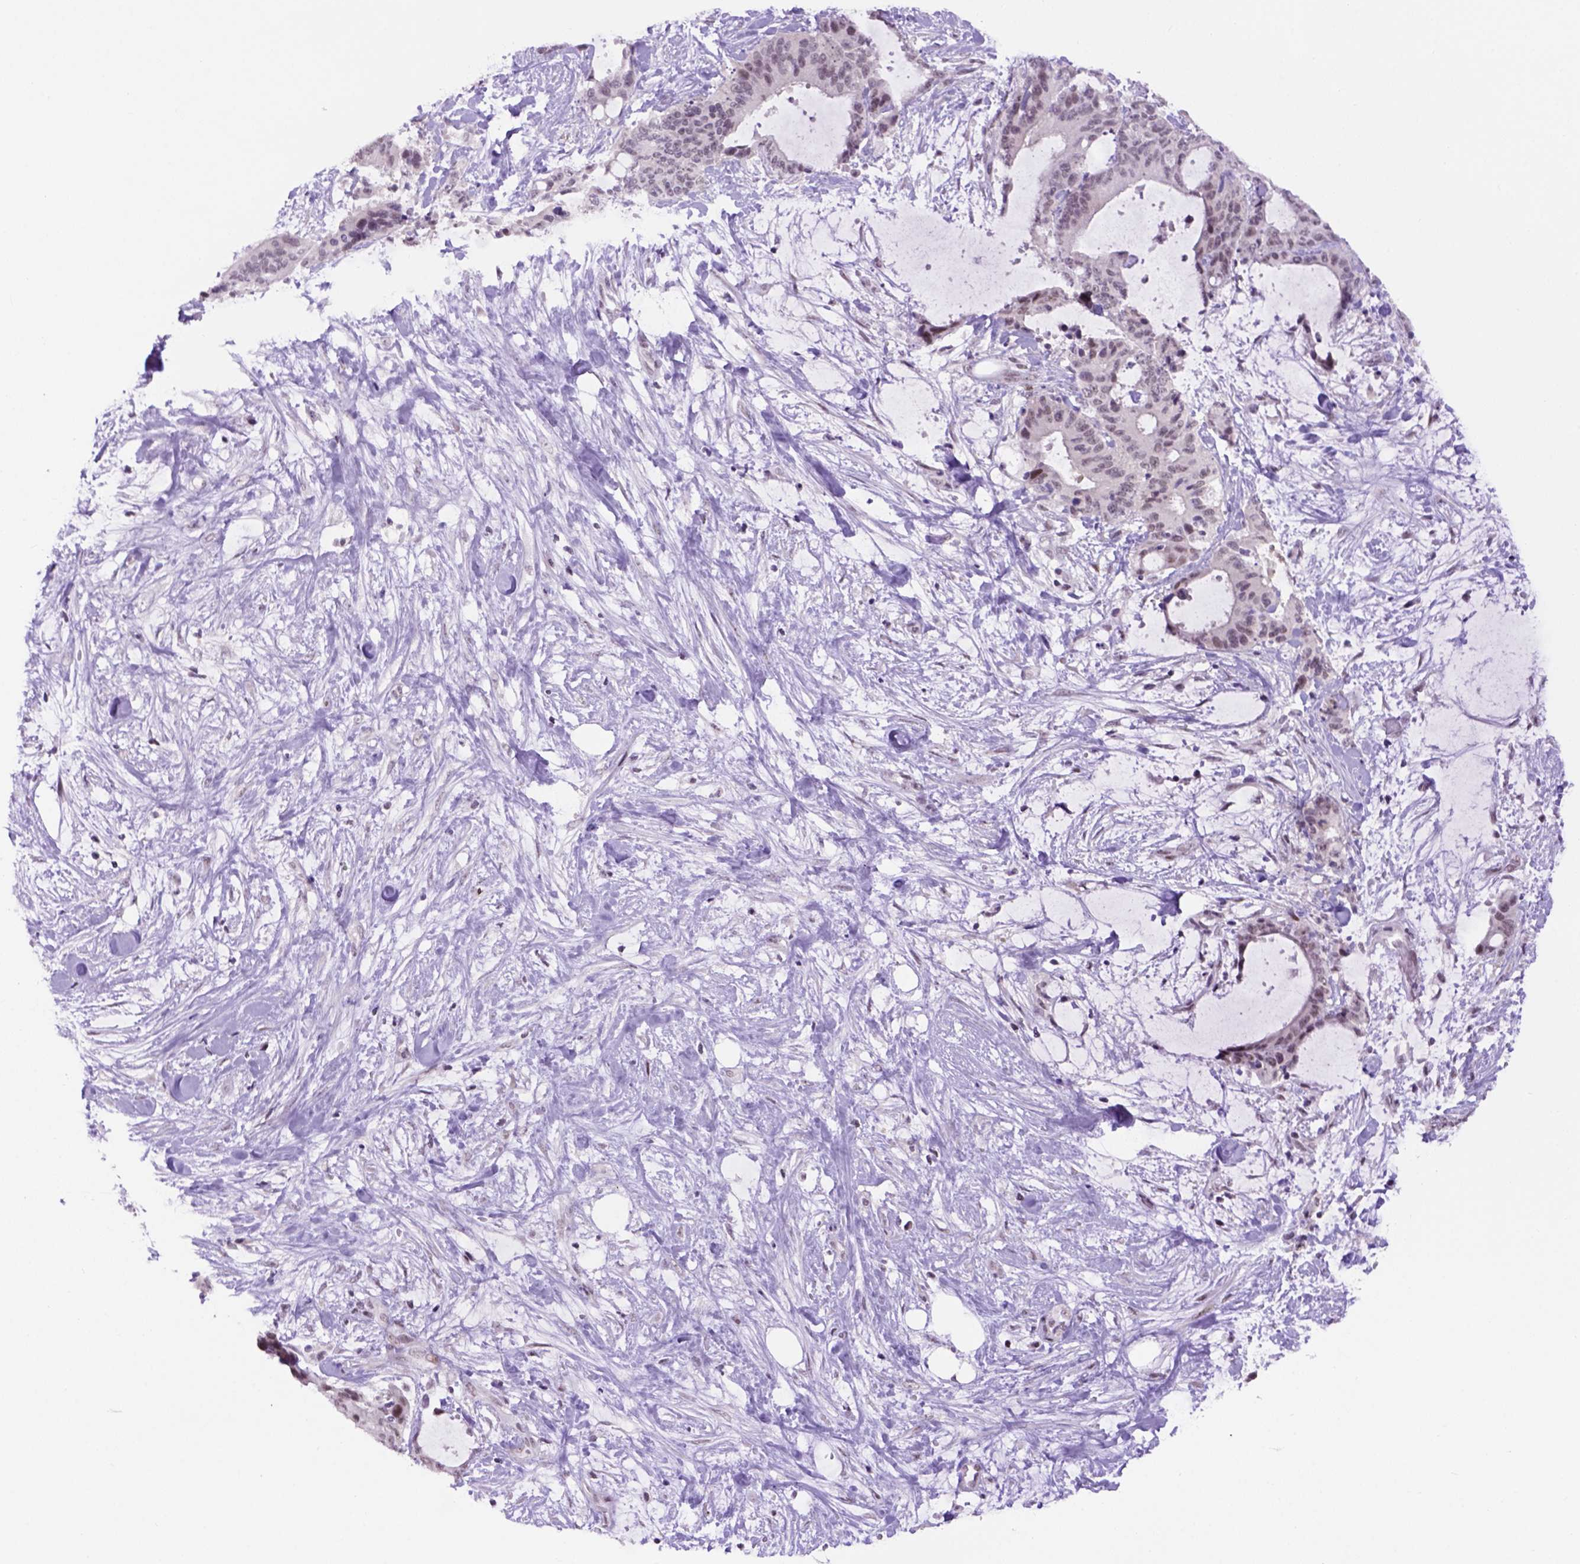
{"staining": {"intensity": "weak", "quantity": "<25%", "location": "nuclear"}, "tissue": "liver cancer", "cell_type": "Tumor cells", "image_type": "cancer", "snomed": [{"axis": "morphology", "description": "Cholangiocarcinoma"}, {"axis": "topography", "description": "Liver"}], "caption": "This is a micrograph of IHC staining of liver cholangiocarcinoma, which shows no positivity in tumor cells.", "gene": "TBPL1", "patient": {"sex": "female", "age": 73}}